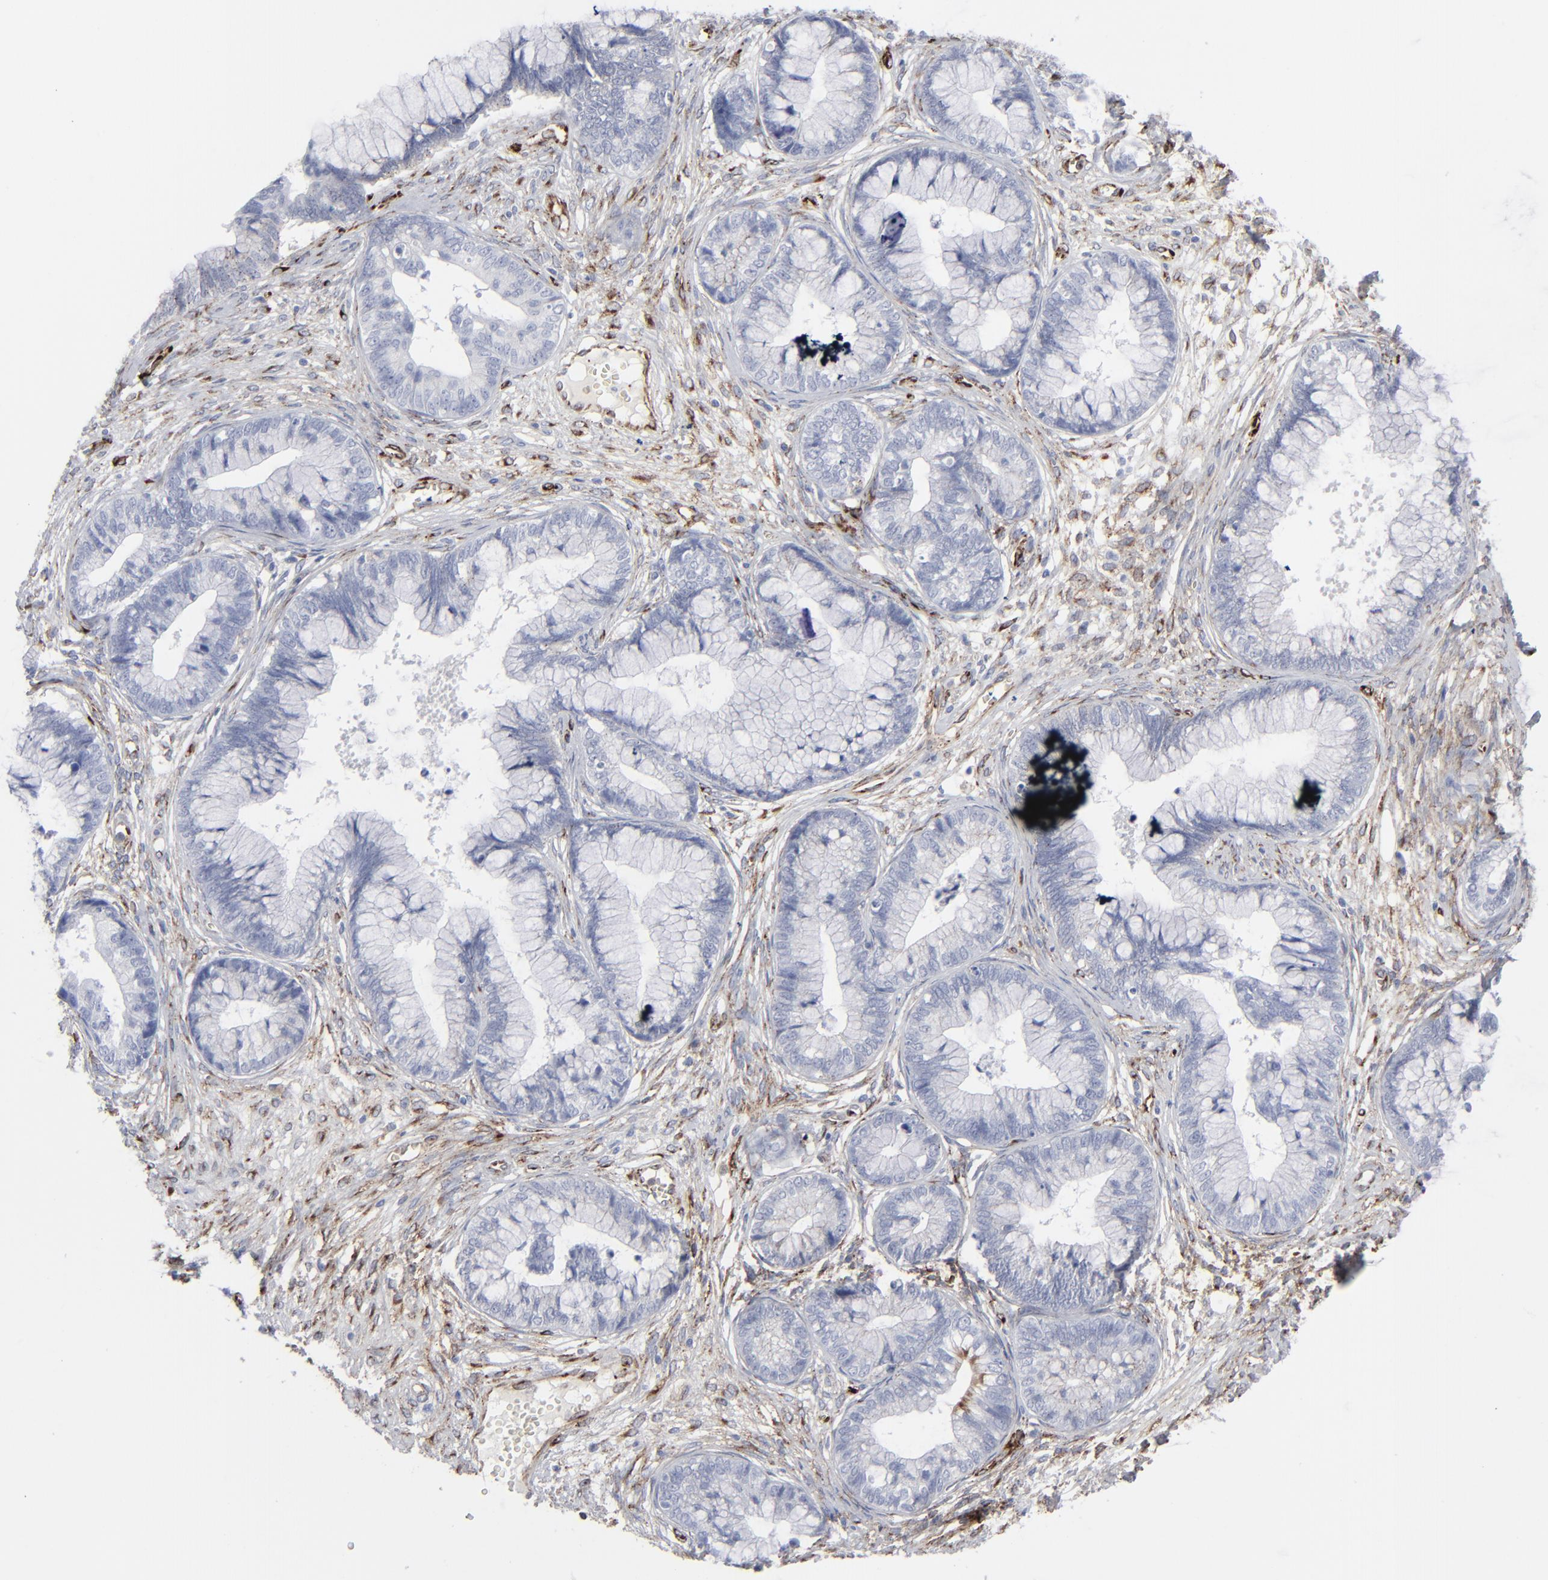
{"staining": {"intensity": "negative", "quantity": "none", "location": "none"}, "tissue": "cervical cancer", "cell_type": "Tumor cells", "image_type": "cancer", "snomed": [{"axis": "morphology", "description": "Adenocarcinoma, NOS"}, {"axis": "topography", "description": "Cervix"}], "caption": "A high-resolution photomicrograph shows immunohistochemistry staining of cervical cancer (adenocarcinoma), which reveals no significant expression in tumor cells.", "gene": "SPARC", "patient": {"sex": "female", "age": 44}}